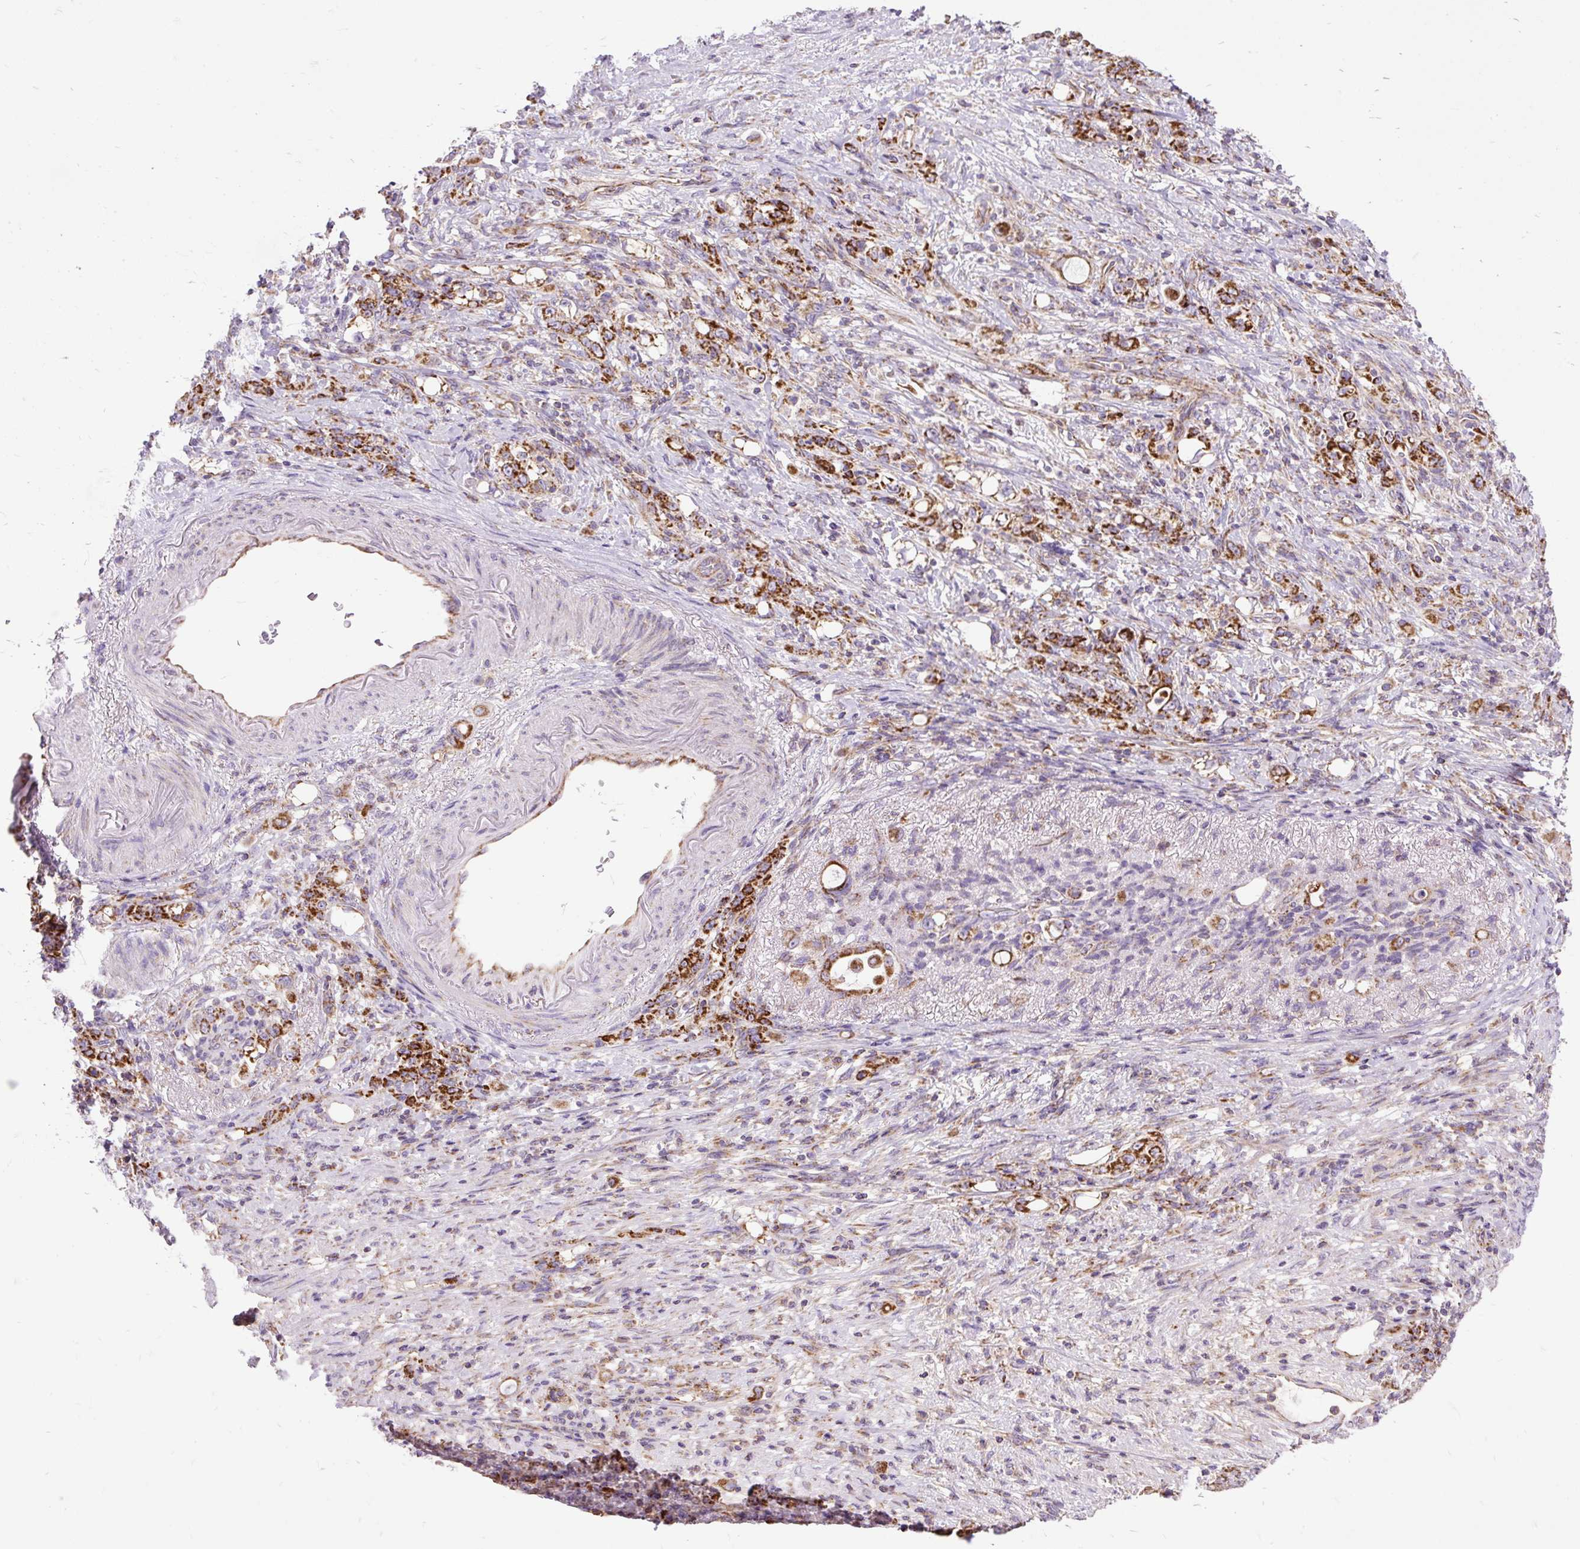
{"staining": {"intensity": "strong", "quantity": ">75%", "location": "cytoplasmic/membranous"}, "tissue": "stomach cancer", "cell_type": "Tumor cells", "image_type": "cancer", "snomed": [{"axis": "morphology", "description": "Adenocarcinoma, NOS"}, {"axis": "topography", "description": "Stomach"}], "caption": "Stomach adenocarcinoma stained for a protein (brown) demonstrates strong cytoplasmic/membranous positive positivity in approximately >75% of tumor cells.", "gene": "TOMM40", "patient": {"sex": "female", "age": 79}}